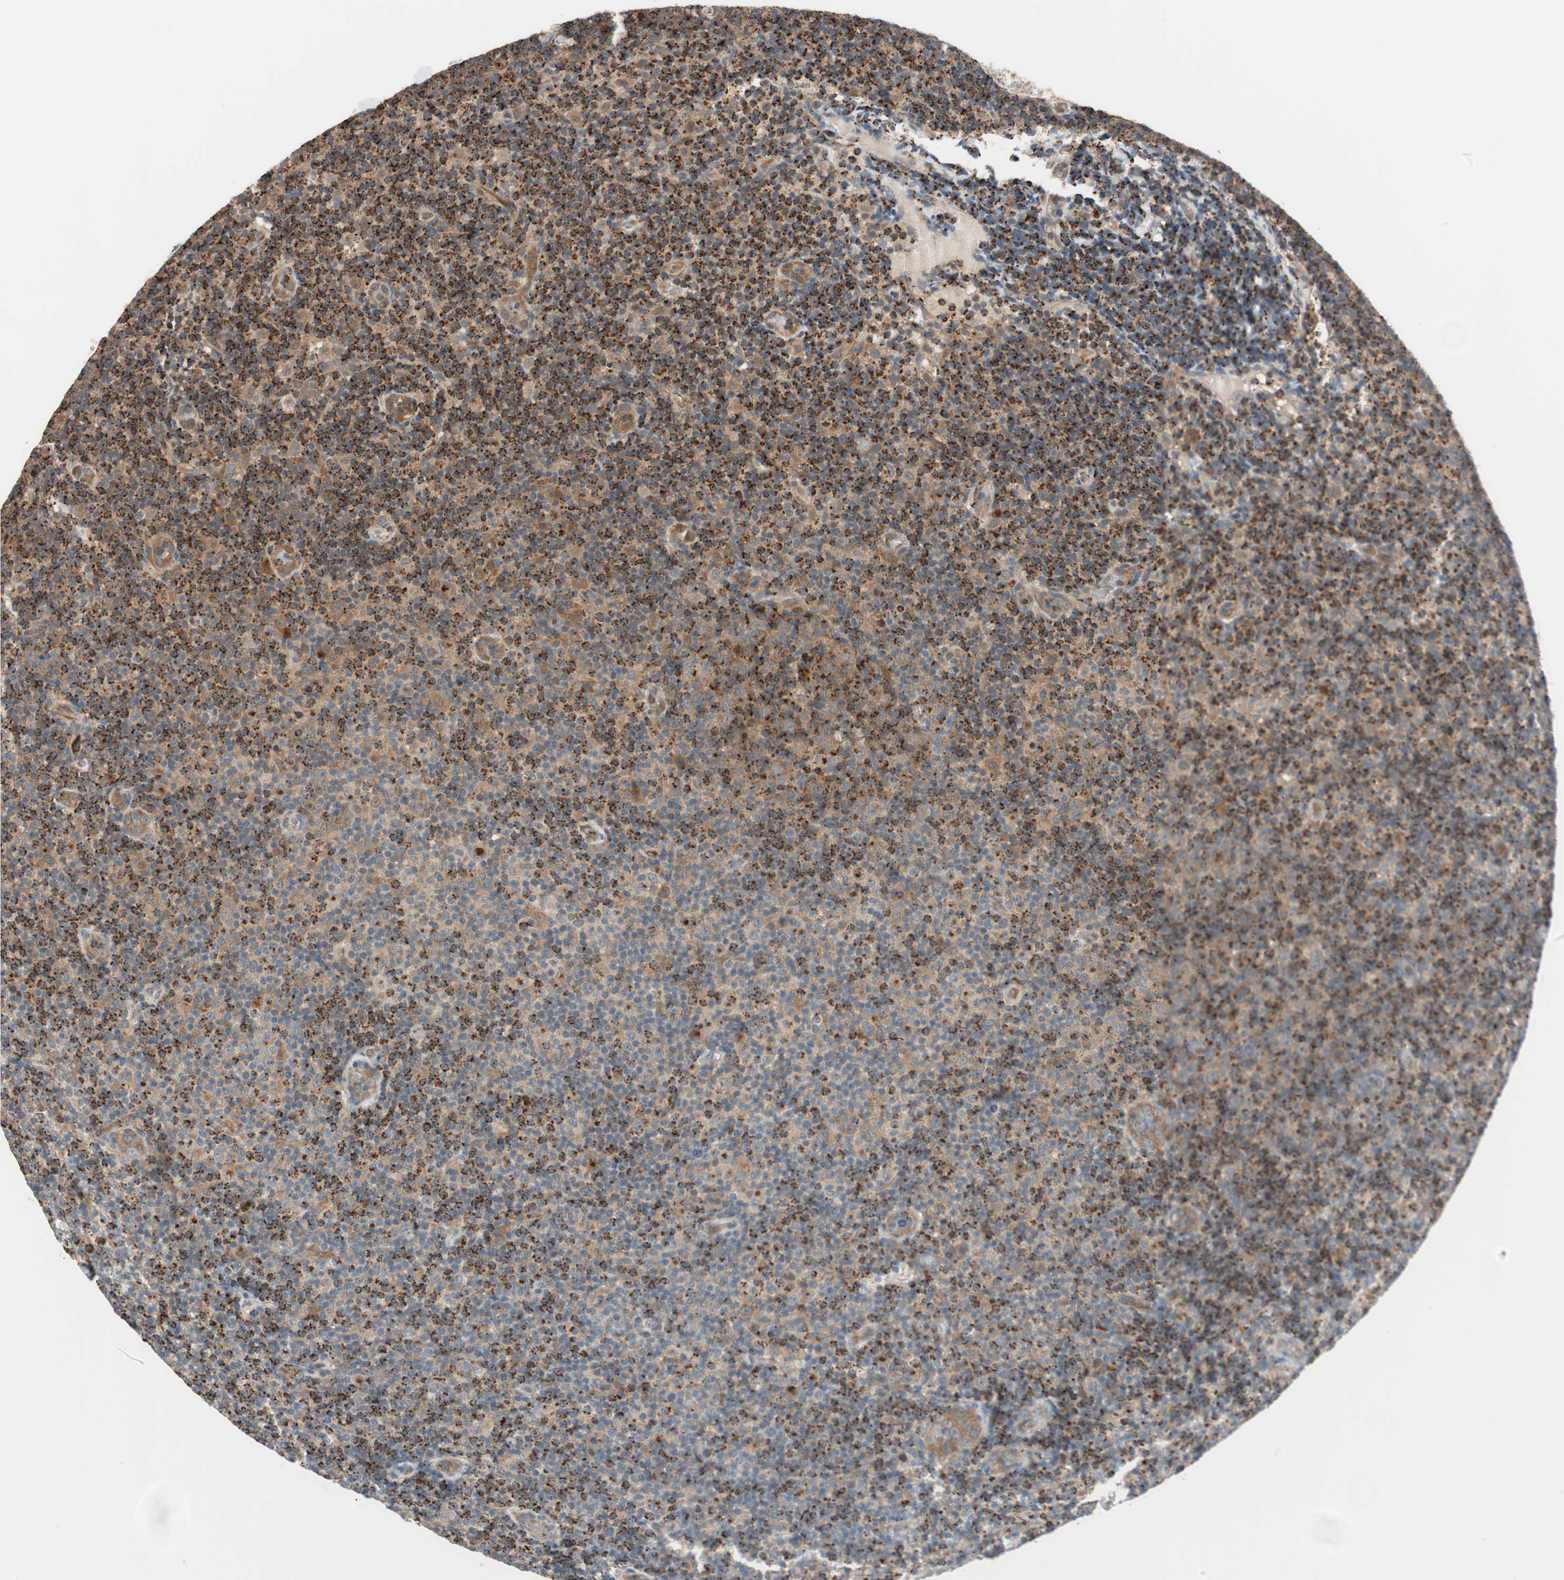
{"staining": {"intensity": "weak", "quantity": "25%-75%", "location": "cytoplasmic/membranous"}, "tissue": "lymphoma", "cell_type": "Tumor cells", "image_type": "cancer", "snomed": [{"axis": "morphology", "description": "Malignant lymphoma, non-Hodgkin's type, Low grade"}, {"axis": "topography", "description": "Lymph node"}], "caption": "IHC (DAB (3,3'-diaminobenzidine)) staining of human low-grade malignant lymphoma, non-Hodgkin's type displays weak cytoplasmic/membranous protein expression in about 25%-75% of tumor cells.", "gene": "PIK3R3", "patient": {"sex": "male", "age": 83}}